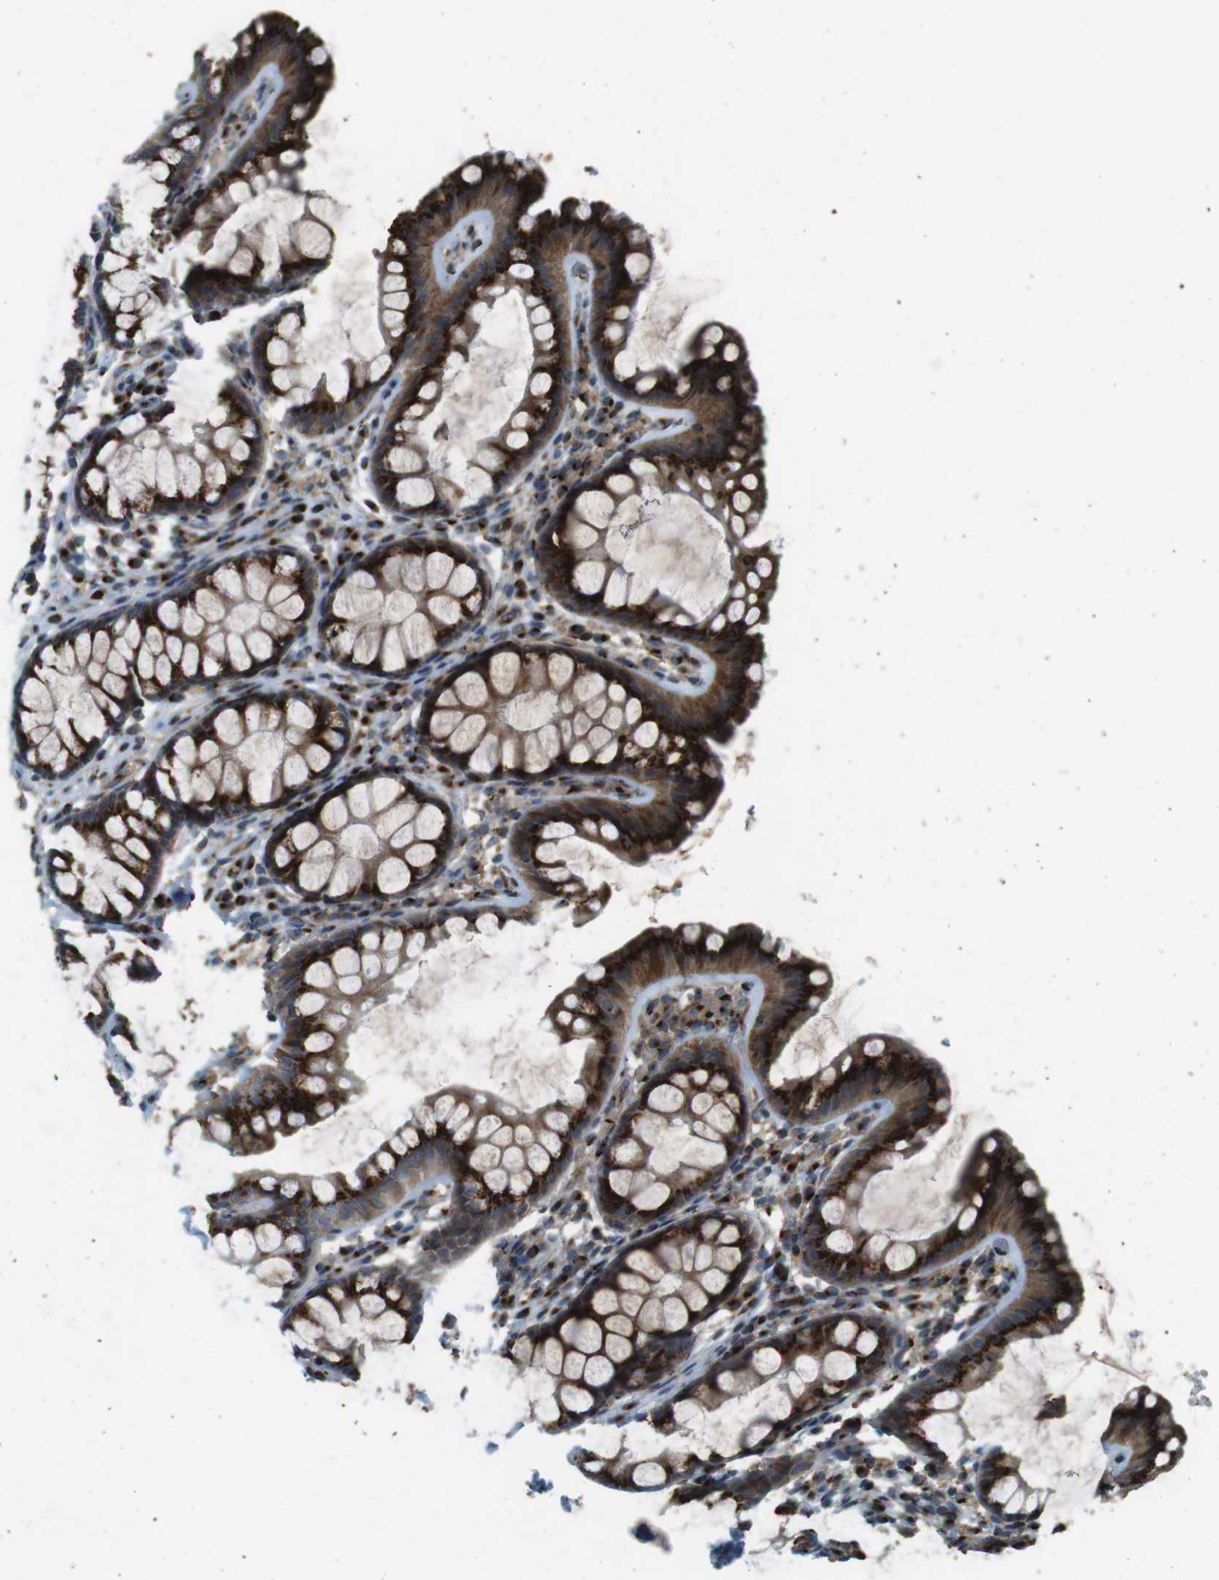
{"staining": {"intensity": "moderate", "quantity": ">75%", "location": "cytoplasmic/membranous"}, "tissue": "colon", "cell_type": "Endothelial cells", "image_type": "normal", "snomed": [{"axis": "morphology", "description": "Normal tissue, NOS"}, {"axis": "topography", "description": "Colon"}], "caption": "A brown stain shows moderate cytoplasmic/membranous positivity of a protein in endothelial cells of normal colon. Nuclei are stained in blue.", "gene": "TMEM115", "patient": {"sex": "female", "age": 55}}